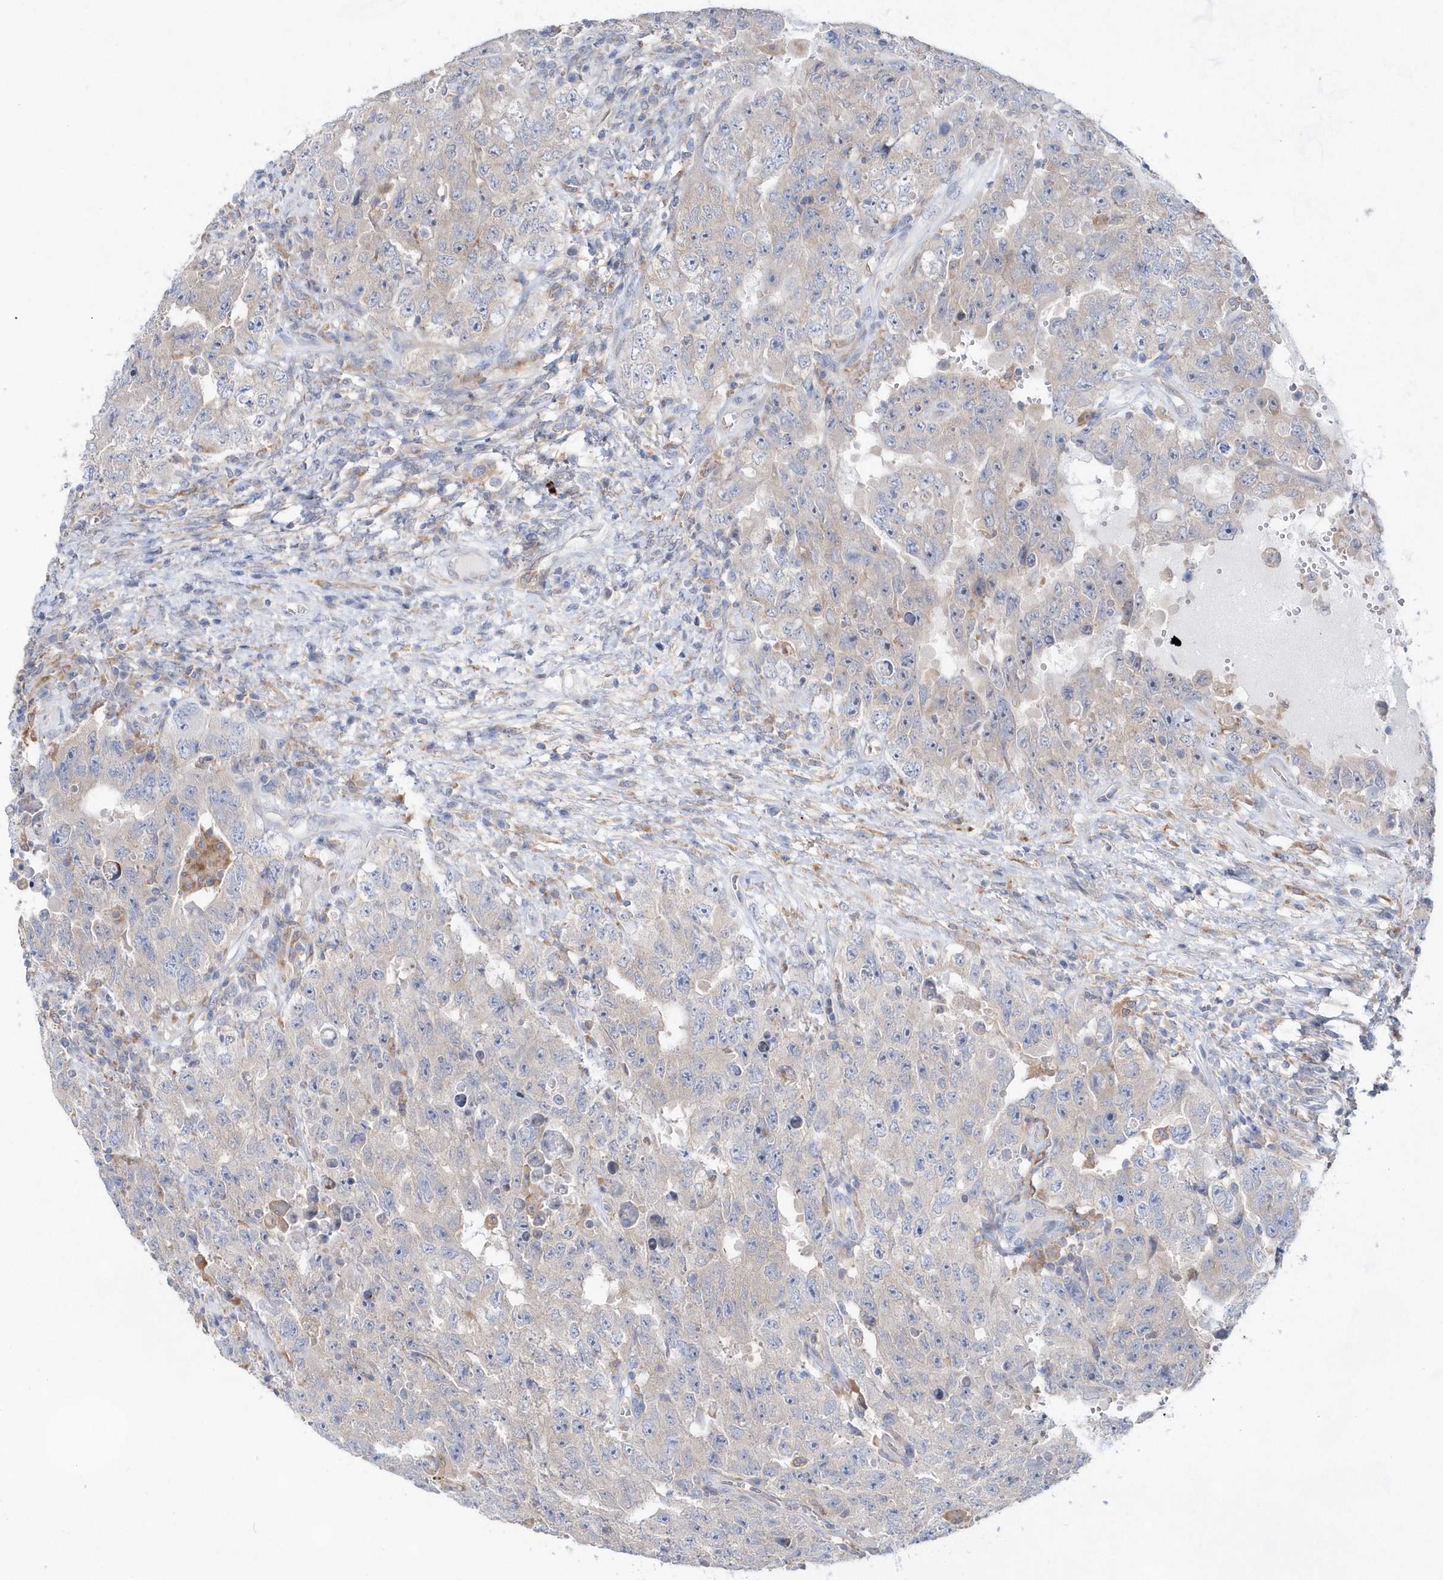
{"staining": {"intensity": "negative", "quantity": "none", "location": "none"}, "tissue": "testis cancer", "cell_type": "Tumor cells", "image_type": "cancer", "snomed": [{"axis": "morphology", "description": "Carcinoma, Embryonal, NOS"}, {"axis": "topography", "description": "Testis"}], "caption": "Immunohistochemistry (IHC) micrograph of testis embryonal carcinoma stained for a protein (brown), which displays no staining in tumor cells. (DAB IHC visualized using brightfield microscopy, high magnification).", "gene": "BDH2", "patient": {"sex": "male", "age": 26}}